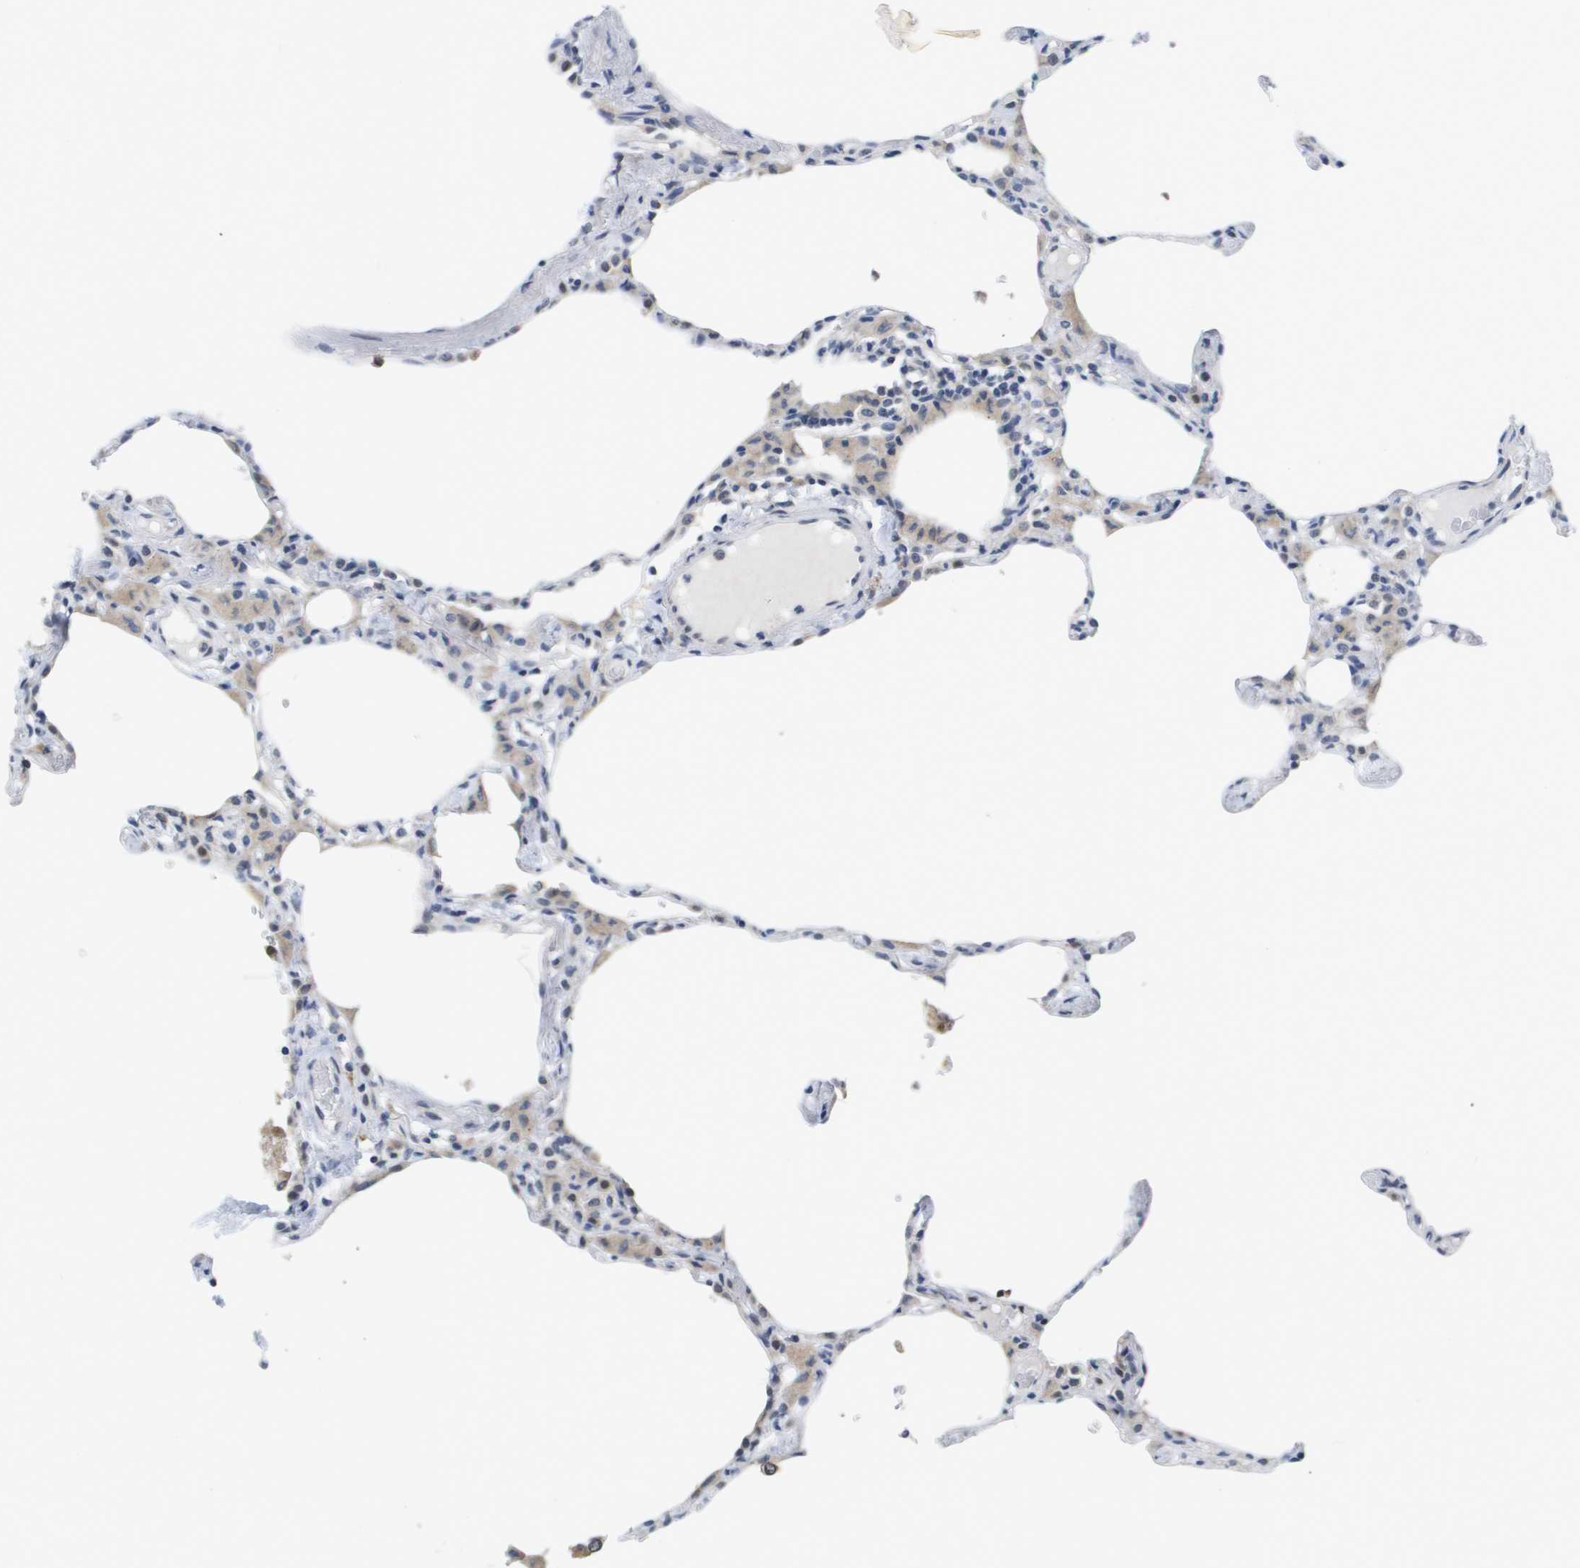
{"staining": {"intensity": "negative", "quantity": "none", "location": "none"}, "tissue": "lung", "cell_type": "Alveolar cells", "image_type": "normal", "snomed": [{"axis": "morphology", "description": "Normal tissue, NOS"}, {"axis": "topography", "description": "Lung"}], "caption": "Protein analysis of normal lung demonstrates no significant positivity in alveolar cells. Brightfield microscopy of immunohistochemistry (IHC) stained with DAB (3,3'-diaminobenzidine) (brown) and hematoxylin (blue), captured at high magnification.", "gene": "FKBP4", "patient": {"sex": "female", "age": 49}}